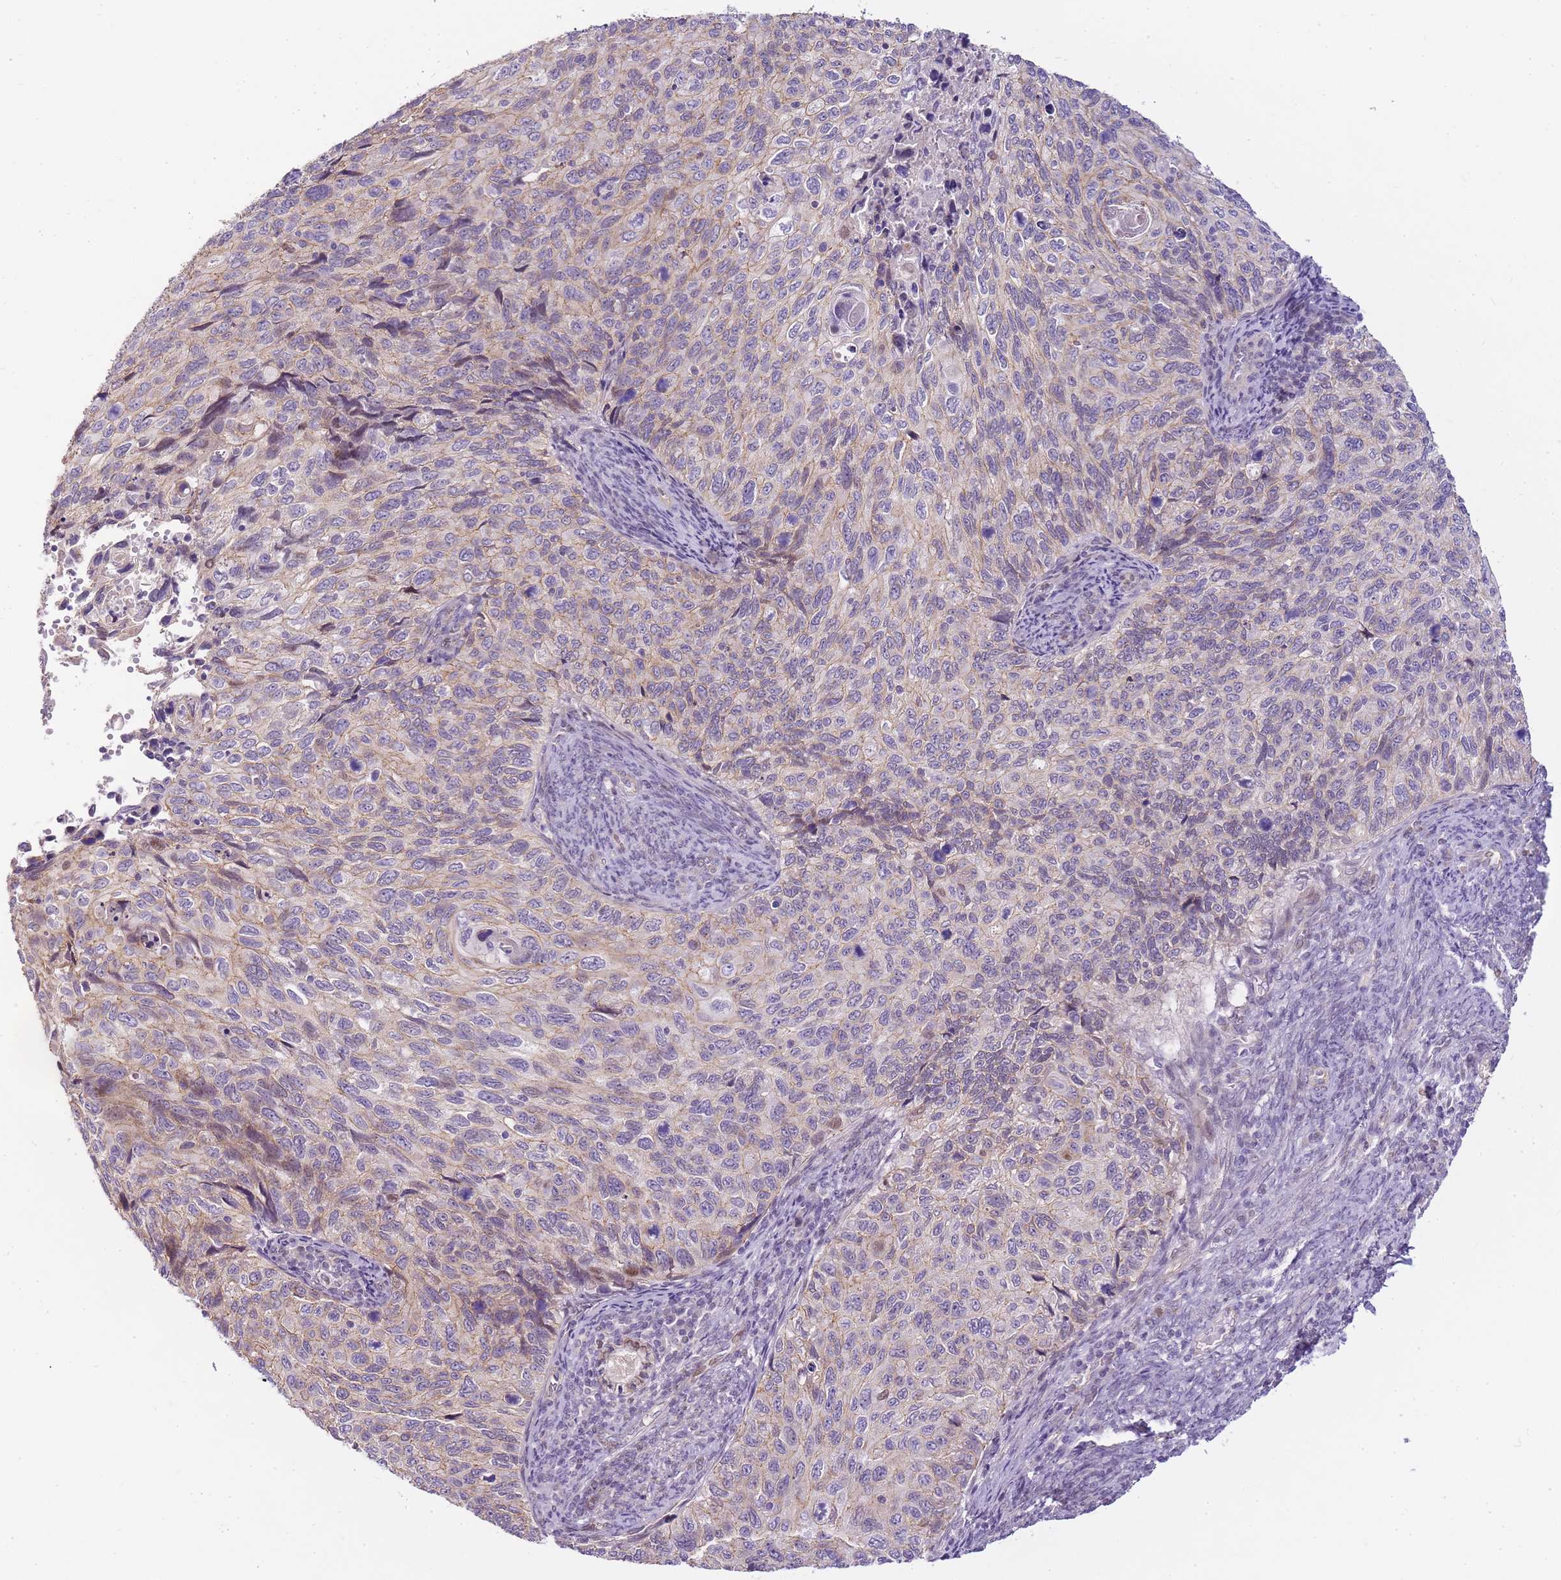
{"staining": {"intensity": "weak", "quantity": "<25%", "location": "cytoplasmic/membranous,nuclear"}, "tissue": "cervical cancer", "cell_type": "Tumor cells", "image_type": "cancer", "snomed": [{"axis": "morphology", "description": "Squamous cell carcinoma, NOS"}, {"axis": "topography", "description": "Cervix"}], "caption": "Image shows no significant protein positivity in tumor cells of squamous cell carcinoma (cervical).", "gene": "CLBA1", "patient": {"sex": "female", "age": 70}}